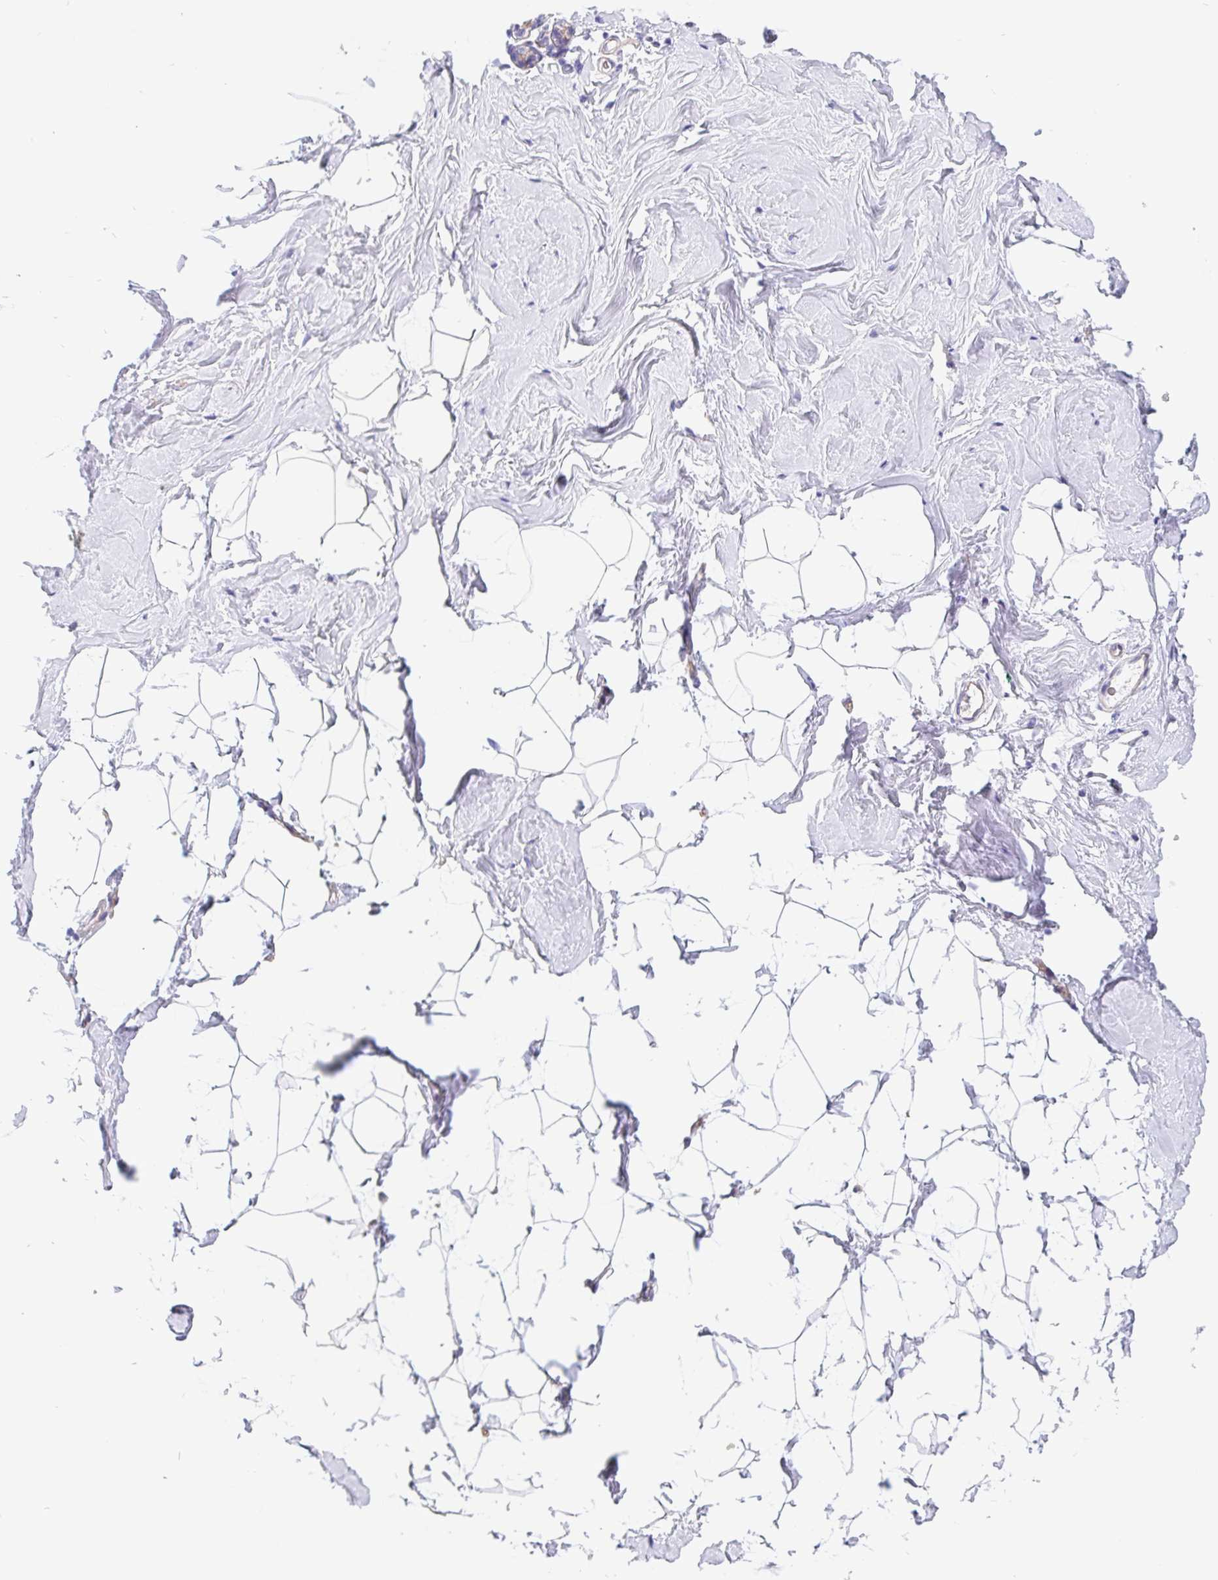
{"staining": {"intensity": "negative", "quantity": "none", "location": "none"}, "tissue": "breast", "cell_type": "Adipocytes", "image_type": "normal", "snomed": [{"axis": "morphology", "description": "Normal tissue, NOS"}, {"axis": "topography", "description": "Breast"}], "caption": "The immunohistochemistry micrograph has no significant positivity in adipocytes of breast. The staining was performed using DAB (3,3'-diaminobenzidine) to visualize the protein expression in brown, while the nuclei were stained in blue with hematoxylin (Magnification: 20x).", "gene": "LIMCH1", "patient": {"sex": "female", "age": 32}}